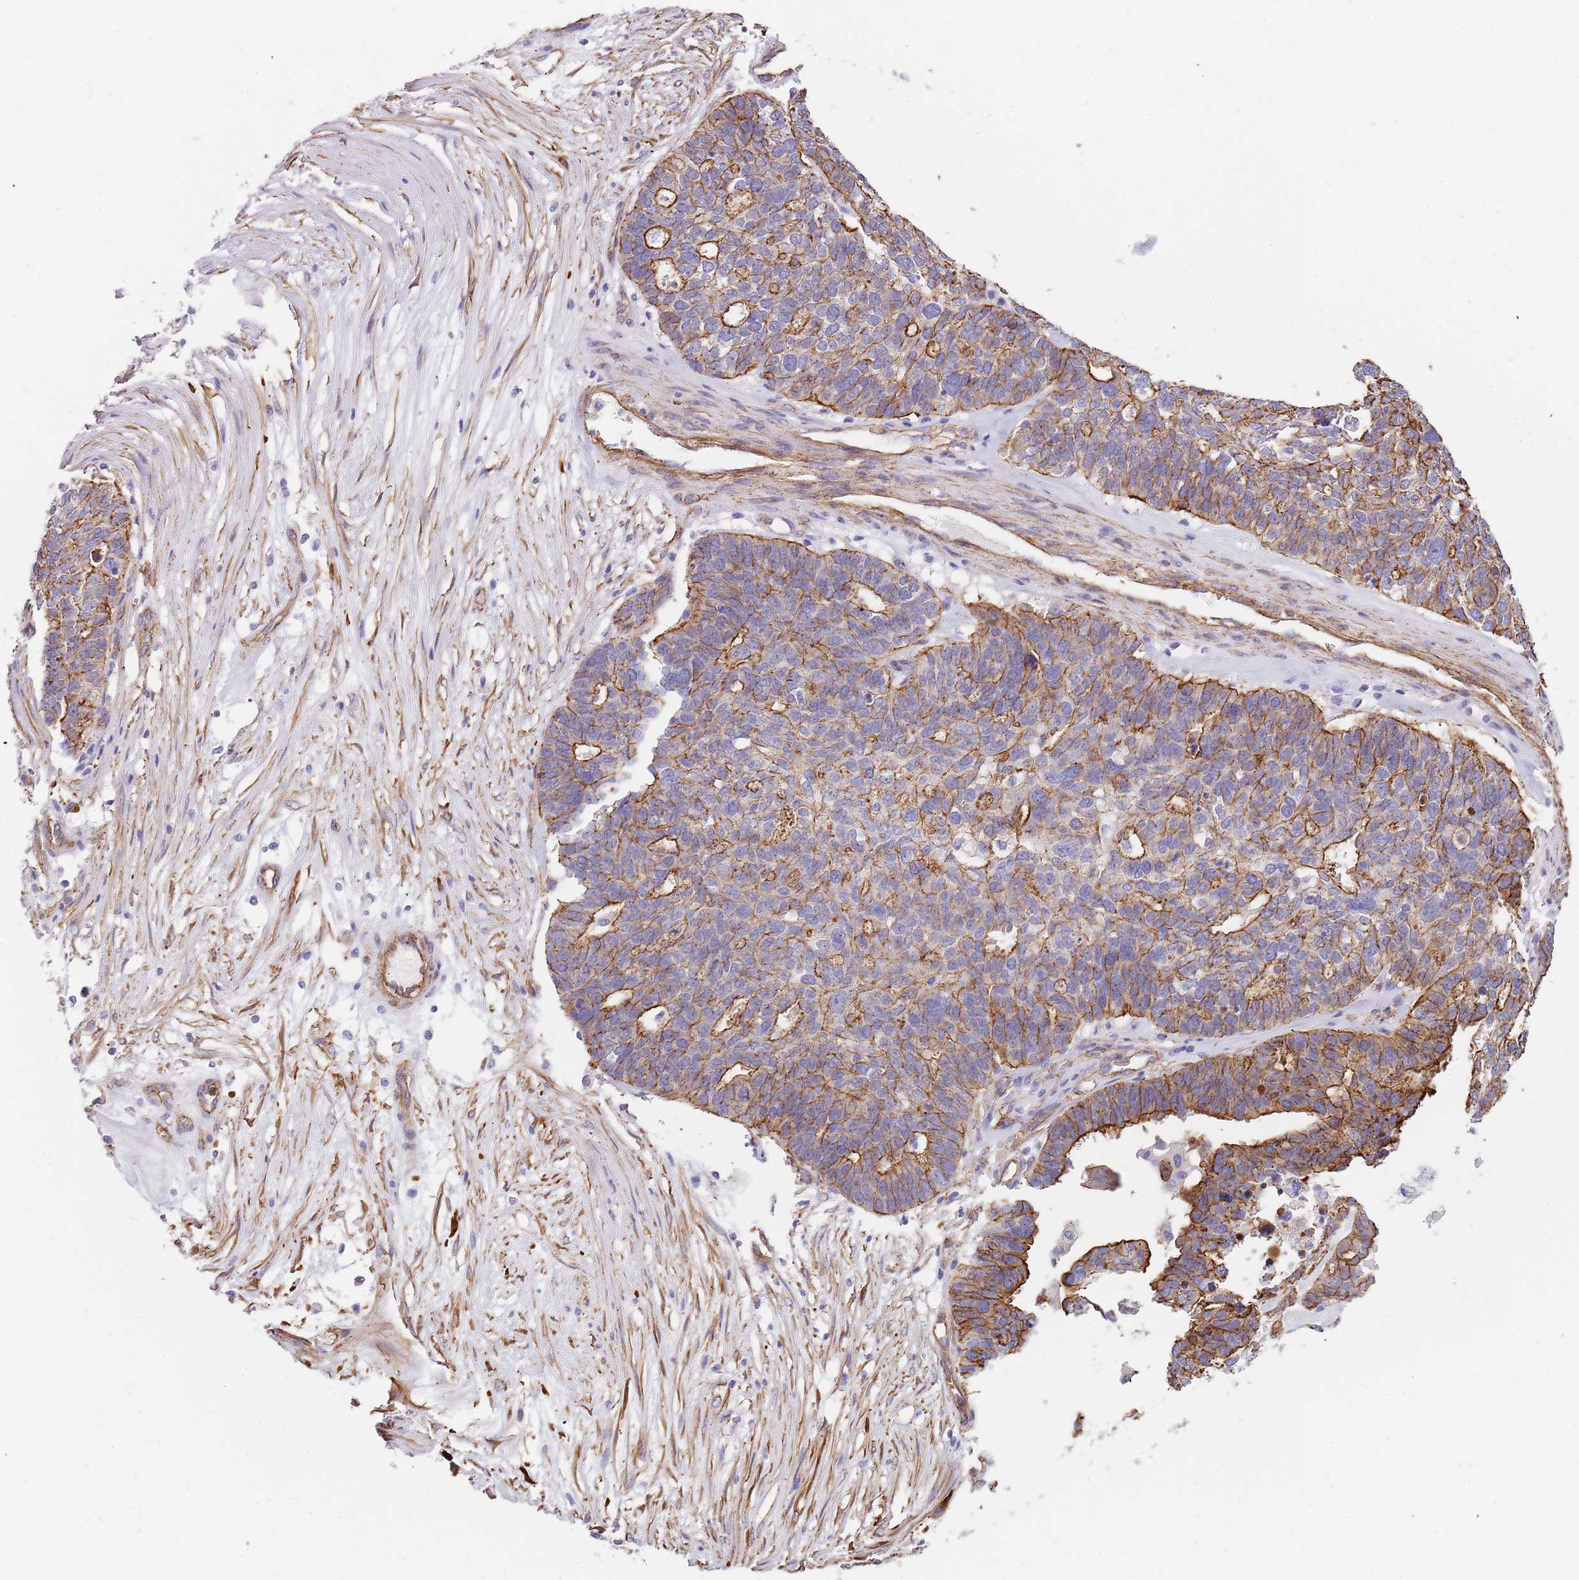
{"staining": {"intensity": "moderate", "quantity": "25%-75%", "location": "cytoplasmic/membranous"}, "tissue": "ovarian cancer", "cell_type": "Tumor cells", "image_type": "cancer", "snomed": [{"axis": "morphology", "description": "Cystadenocarcinoma, serous, NOS"}, {"axis": "topography", "description": "Ovary"}], "caption": "Immunohistochemical staining of human ovarian cancer demonstrates moderate cytoplasmic/membranous protein expression in about 25%-75% of tumor cells.", "gene": "GFRAL", "patient": {"sex": "female", "age": 59}}